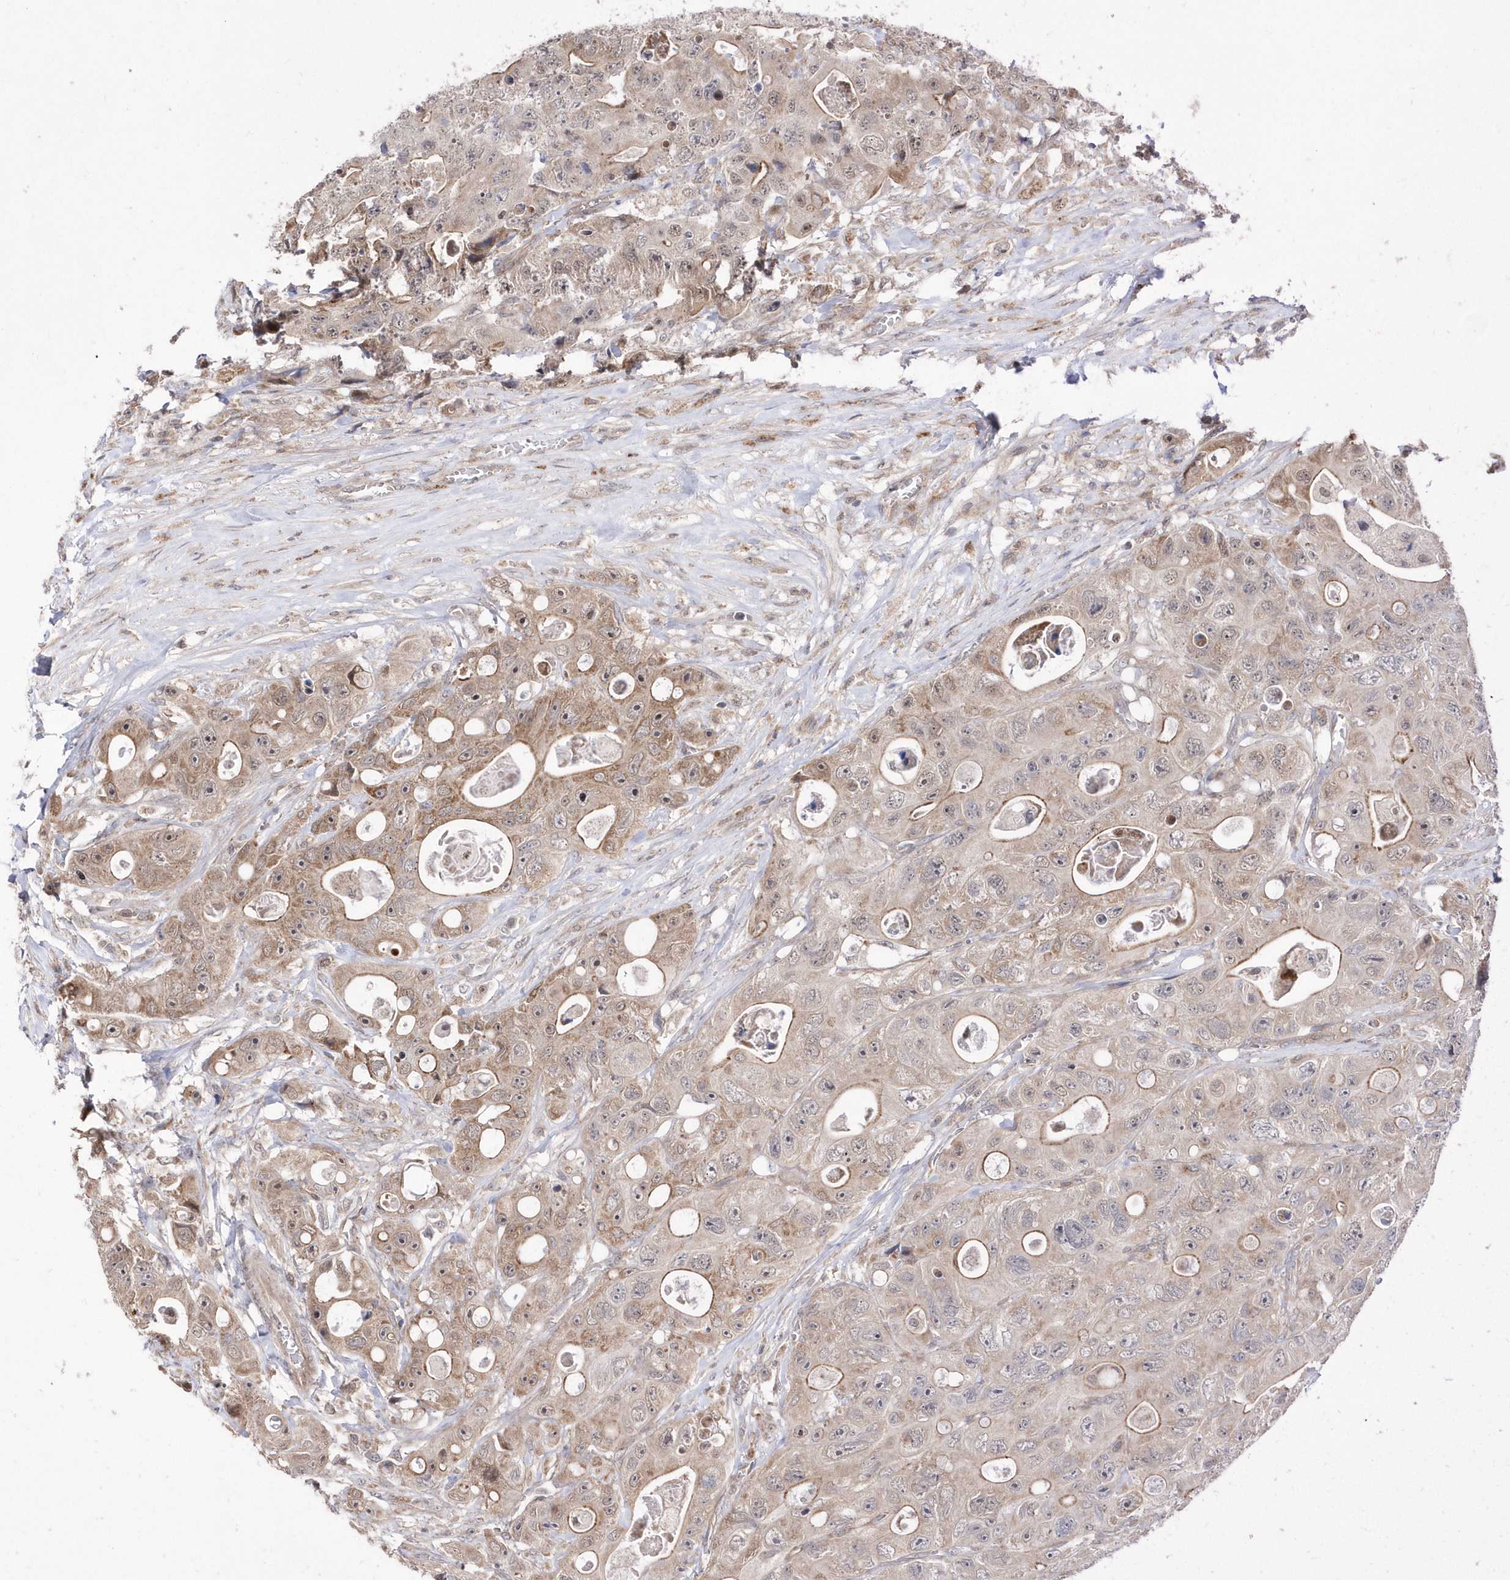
{"staining": {"intensity": "weak", "quantity": ">75%", "location": "cytoplasmic/membranous"}, "tissue": "colorectal cancer", "cell_type": "Tumor cells", "image_type": "cancer", "snomed": [{"axis": "morphology", "description": "Adenocarcinoma, NOS"}, {"axis": "topography", "description": "Colon"}], "caption": "Protein analysis of adenocarcinoma (colorectal) tissue exhibits weak cytoplasmic/membranous positivity in about >75% of tumor cells.", "gene": "DALRD3", "patient": {"sex": "female", "age": 46}}